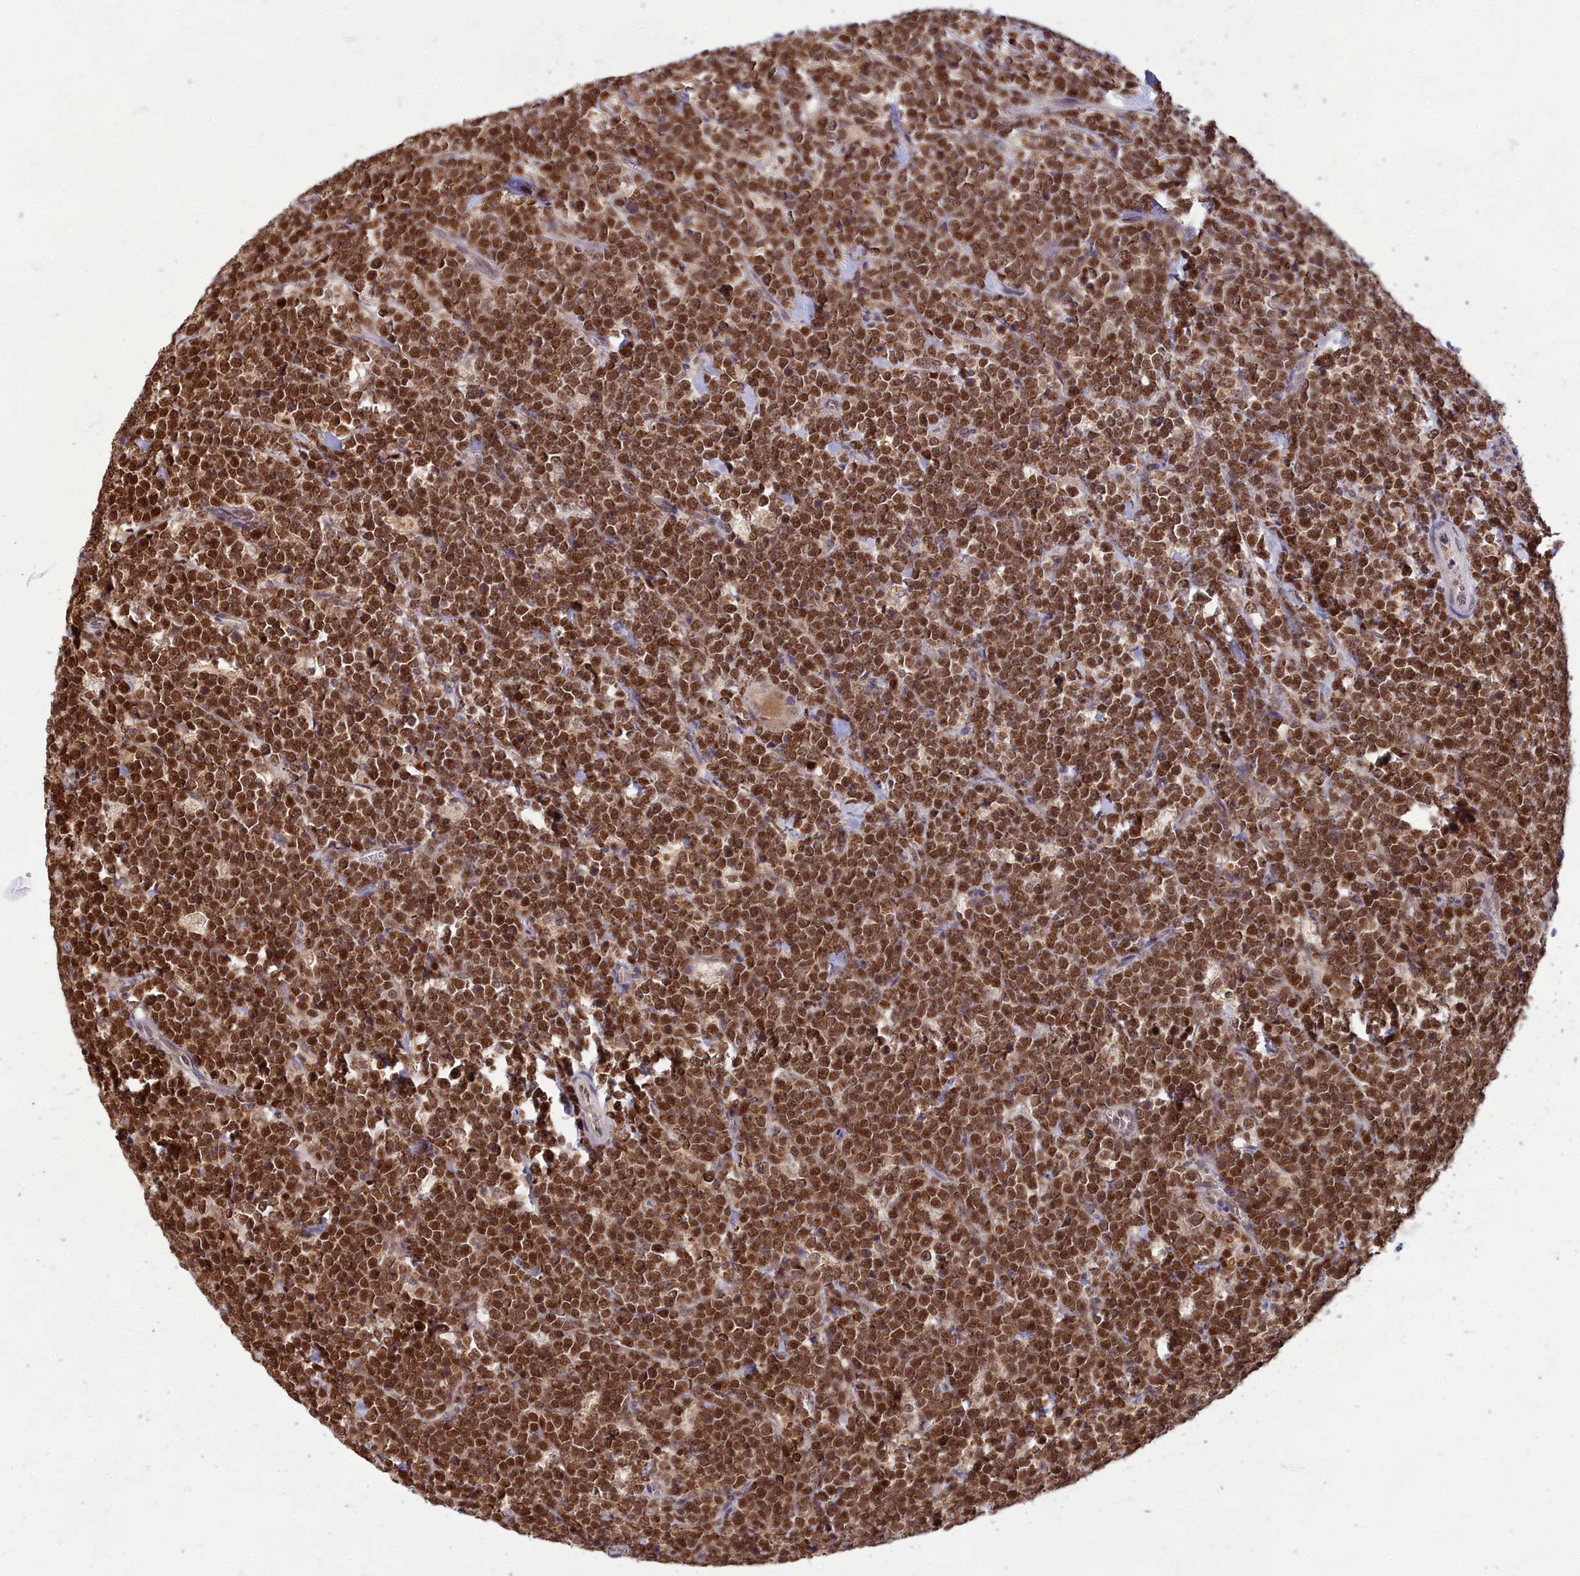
{"staining": {"intensity": "strong", "quantity": ">75%", "location": "cytoplasmic/membranous,nuclear"}, "tissue": "lymphoma", "cell_type": "Tumor cells", "image_type": "cancer", "snomed": [{"axis": "morphology", "description": "Malignant lymphoma, non-Hodgkin's type, High grade"}, {"axis": "topography", "description": "Small intestine"}], "caption": "High-power microscopy captured an IHC histopathology image of lymphoma, revealing strong cytoplasmic/membranous and nuclear staining in approximately >75% of tumor cells.", "gene": "EARS2", "patient": {"sex": "male", "age": 8}}